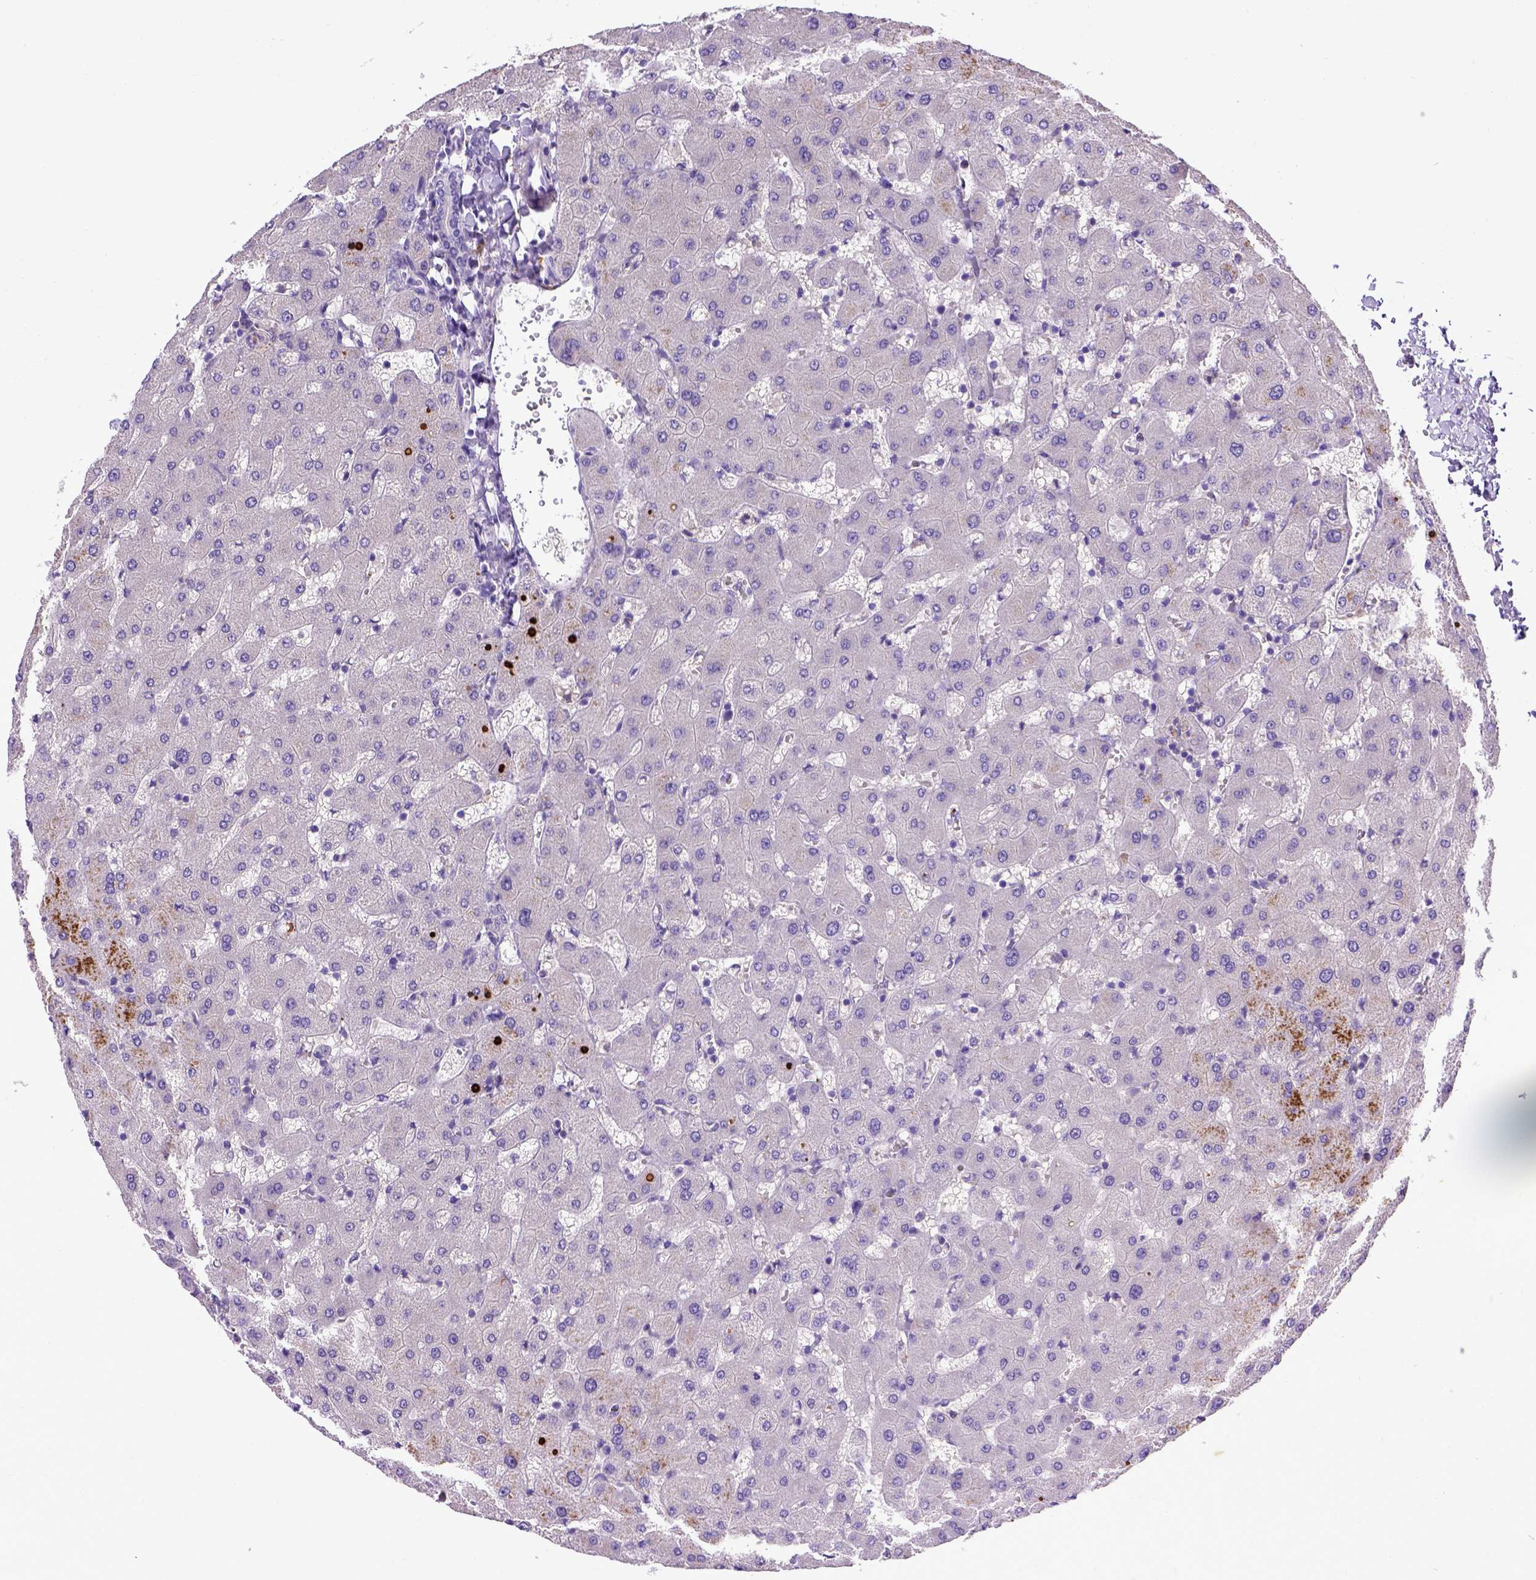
{"staining": {"intensity": "negative", "quantity": "none", "location": "none"}, "tissue": "liver", "cell_type": "Cholangiocytes", "image_type": "normal", "snomed": [{"axis": "morphology", "description": "Normal tissue, NOS"}, {"axis": "topography", "description": "Liver"}], "caption": "Human liver stained for a protein using IHC shows no expression in cholangiocytes.", "gene": "ADAM12", "patient": {"sex": "female", "age": 63}}